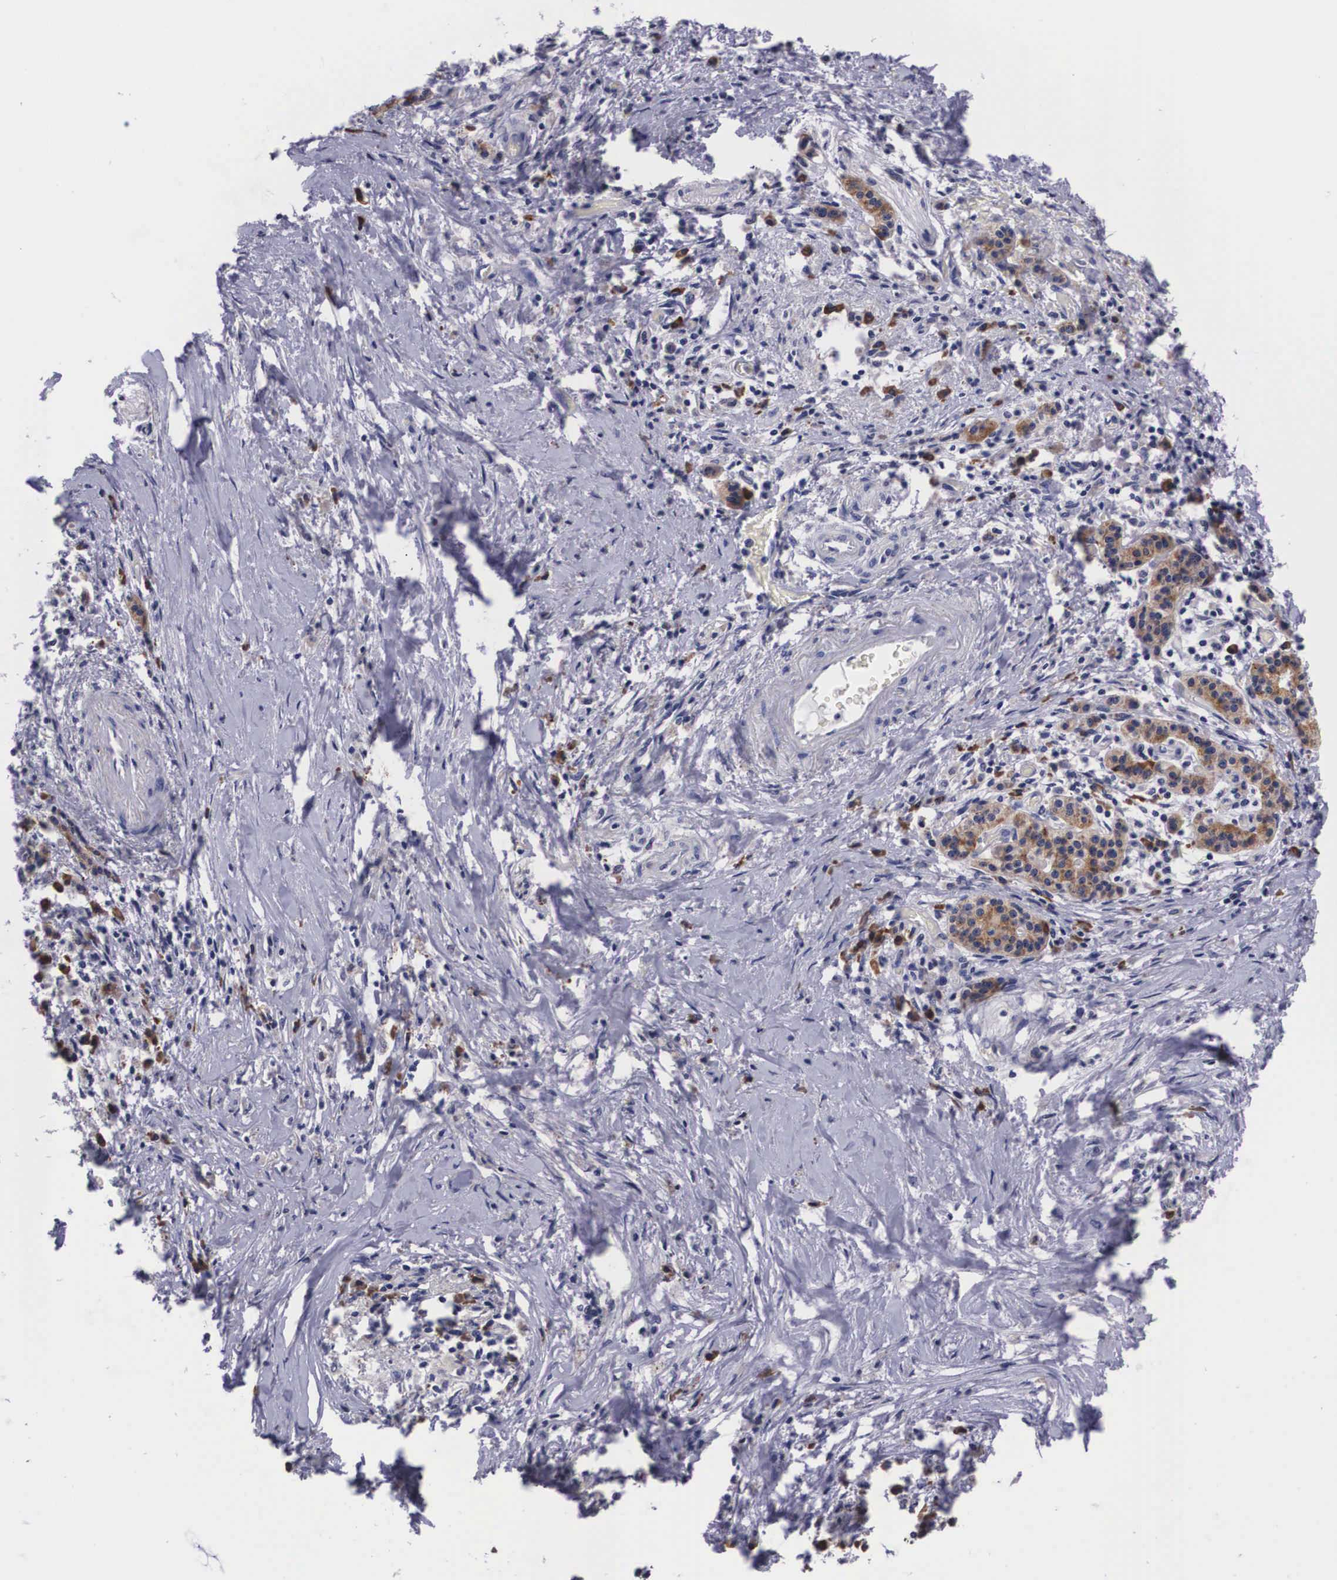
{"staining": {"intensity": "moderate", "quantity": "25%-75%", "location": "cytoplasmic/membranous"}, "tissue": "pancreatic cancer", "cell_type": "Tumor cells", "image_type": "cancer", "snomed": [{"axis": "morphology", "description": "Adenocarcinoma, NOS"}, {"axis": "topography", "description": "Pancreas"}], "caption": "This is an image of immunohistochemistry staining of pancreatic adenocarcinoma, which shows moderate positivity in the cytoplasmic/membranous of tumor cells.", "gene": "CRELD2", "patient": {"sex": "female", "age": 64}}